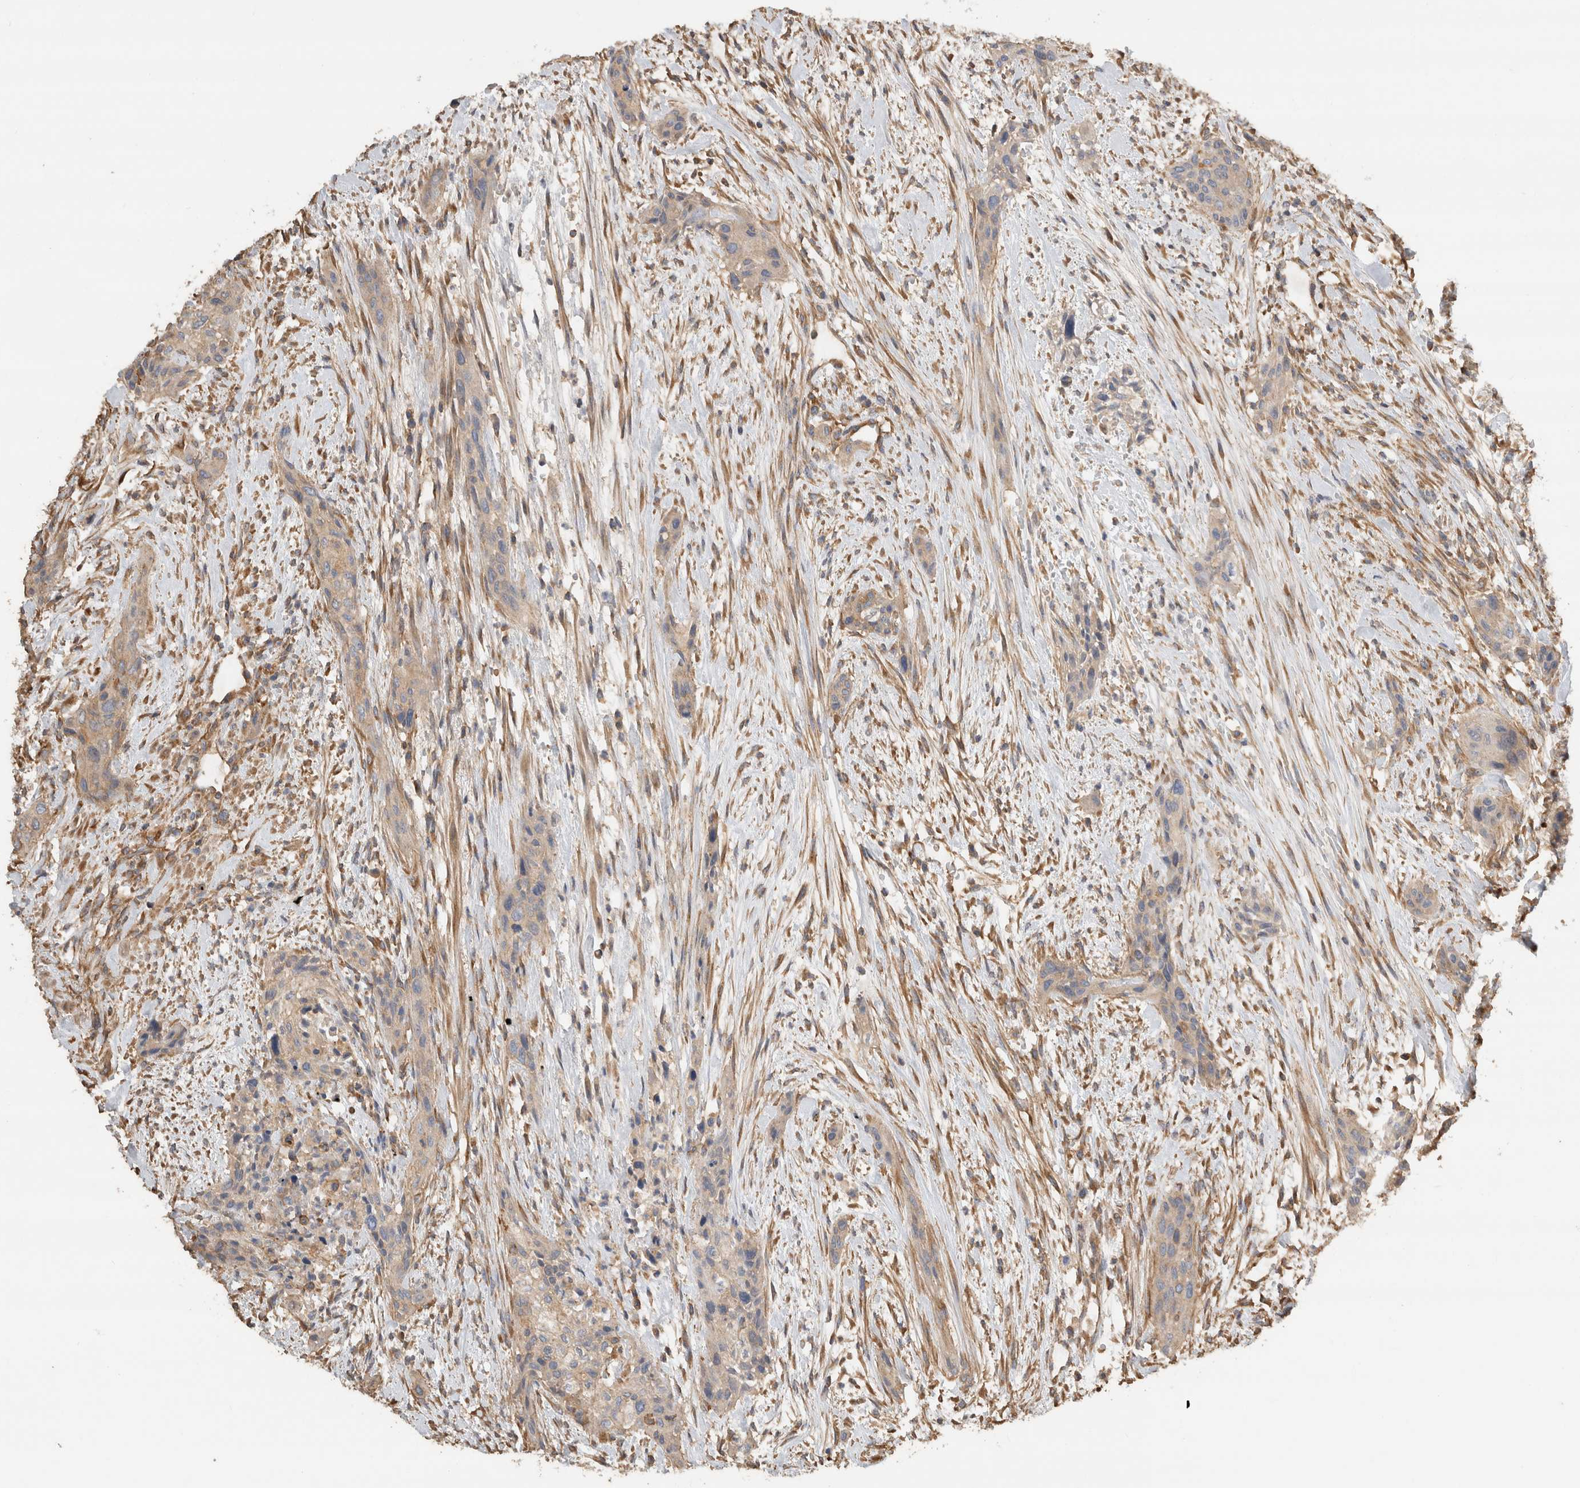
{"staining": {"intensity": "weak", "quantity": ">75%", "location": "cytoplasmic/membranous"}, "tissue": "urothelial cancer", "cell_type": "Tumor cells", "image_type": "cancer", "snomed": [{"axis": "morphology", "description": "Urothelial carcinoma, High grade"}, {"axis": "topography", "description": "Urinary bladder"}], "caption": "The micrograph shows staining of high-grade urothelial carcinoma, revealing weak cytoplasmic/membranous protein expression (brown color) within tumor cells. (DAB (3,3'-diaminobenzidine) = brown stain, brightfield microscopy at high magnification).", "gene": "EIF4G3", "patient": {"sex": "male", "age": 35}}